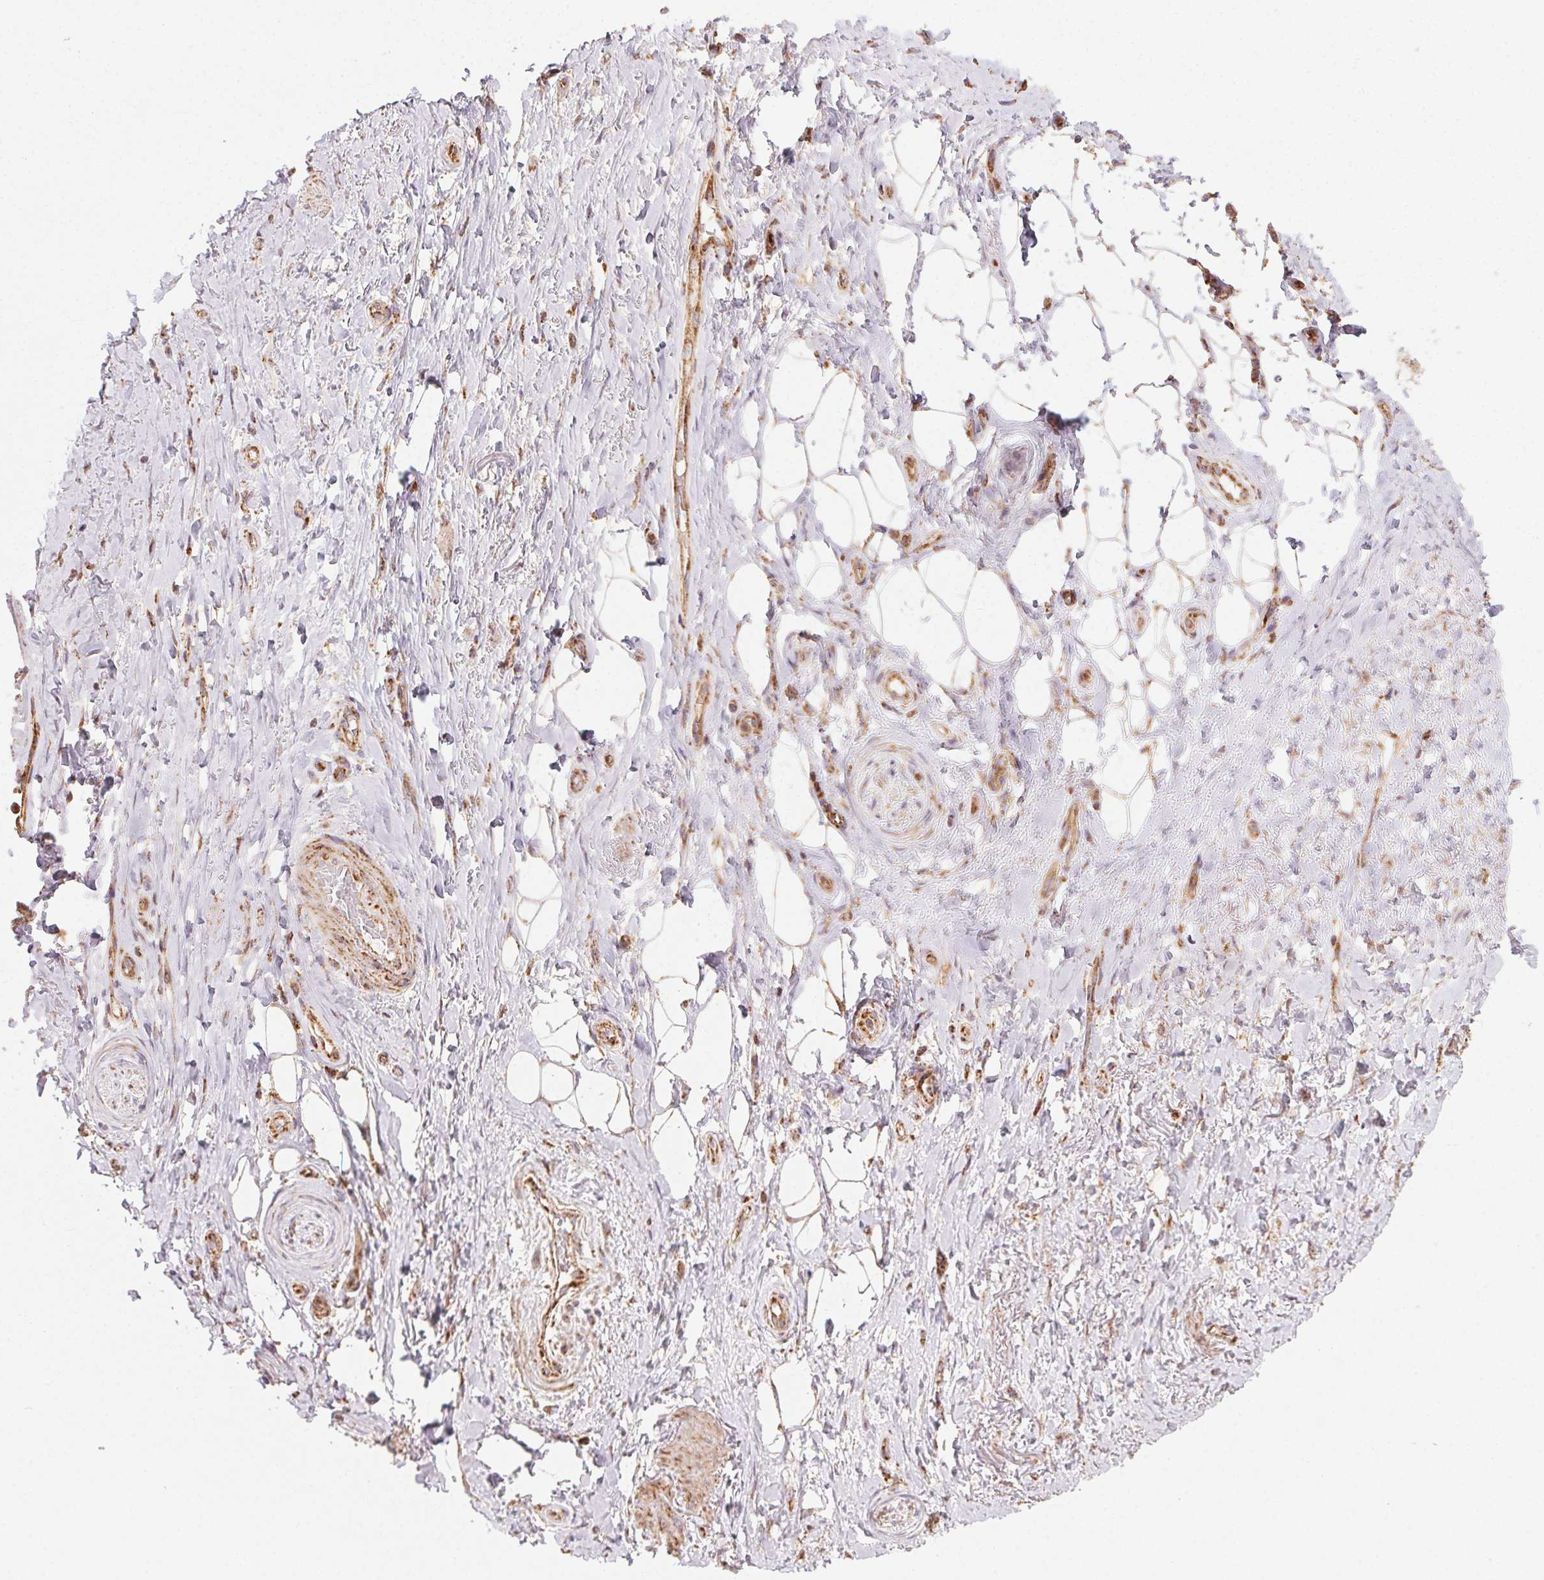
{"staining": {"intensity": "weak", "quantity": "25%-75%", "location": "cytoplasmic/membranous"}, "tissue": "adipose tissue", "cell_type": "Adipocytes", "image_type": "normal", "snomed": [{"axis": "morphology", "description": "Normal tissue, NOS"}, {"axis": "topography", "description": "Anal"}, {"axis": "topography", "description": "Peripheral nerve tissue"}], "caption": "Protein expression analysis of normal adipose tissue exhibits weak cytoplasmic/membranous expression in about 25%-75% of adipocytes. (brown staining indicates protein expression, while blue staining denotes nuclei).", "gene": "CLPB", "patient": {"sex": "male", "age": 53}}